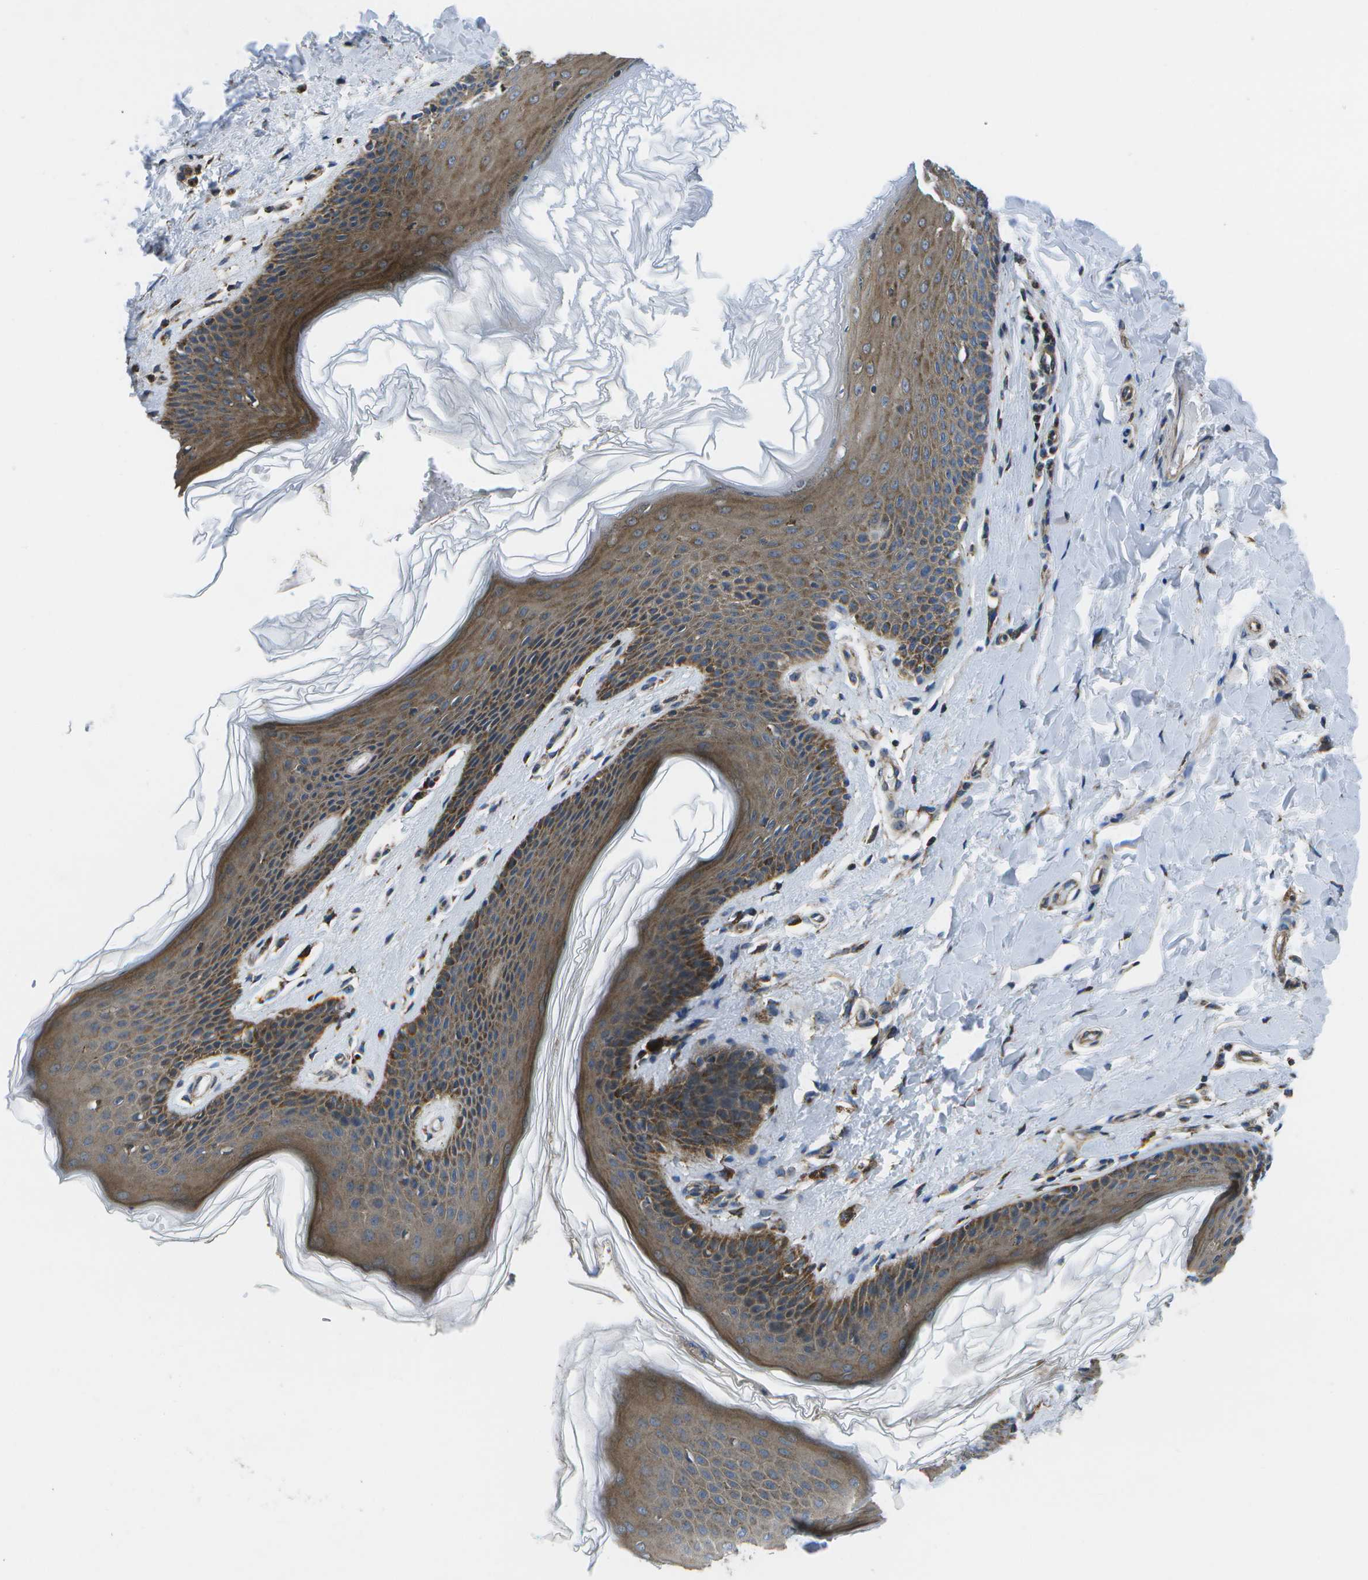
{"staining": {"intensity": "moderate", "quantity": ">75%", "location": "cytoplasmic/membranous"}, "tissue": "skin", "cell_type": "Epidermal cells", "image_type": "normal", "snomed": [{"axis": "morphology", "description": "Normal tissue, NOS"}, {"axis": "topography", "description": "Vulva"}], "caption": "Immunohistochemistry micrograph of unremarkable skin: human skin stained using immunohistochemistry (IHC) shows medium levels of moderate protein expression localized specifically in the cytoplasmic/membranous of epidermal cells, appearing as a cytoplasmic/membranous brown color.", "gene": "MVK", "patient": {"sex": "female", "age": 66}}